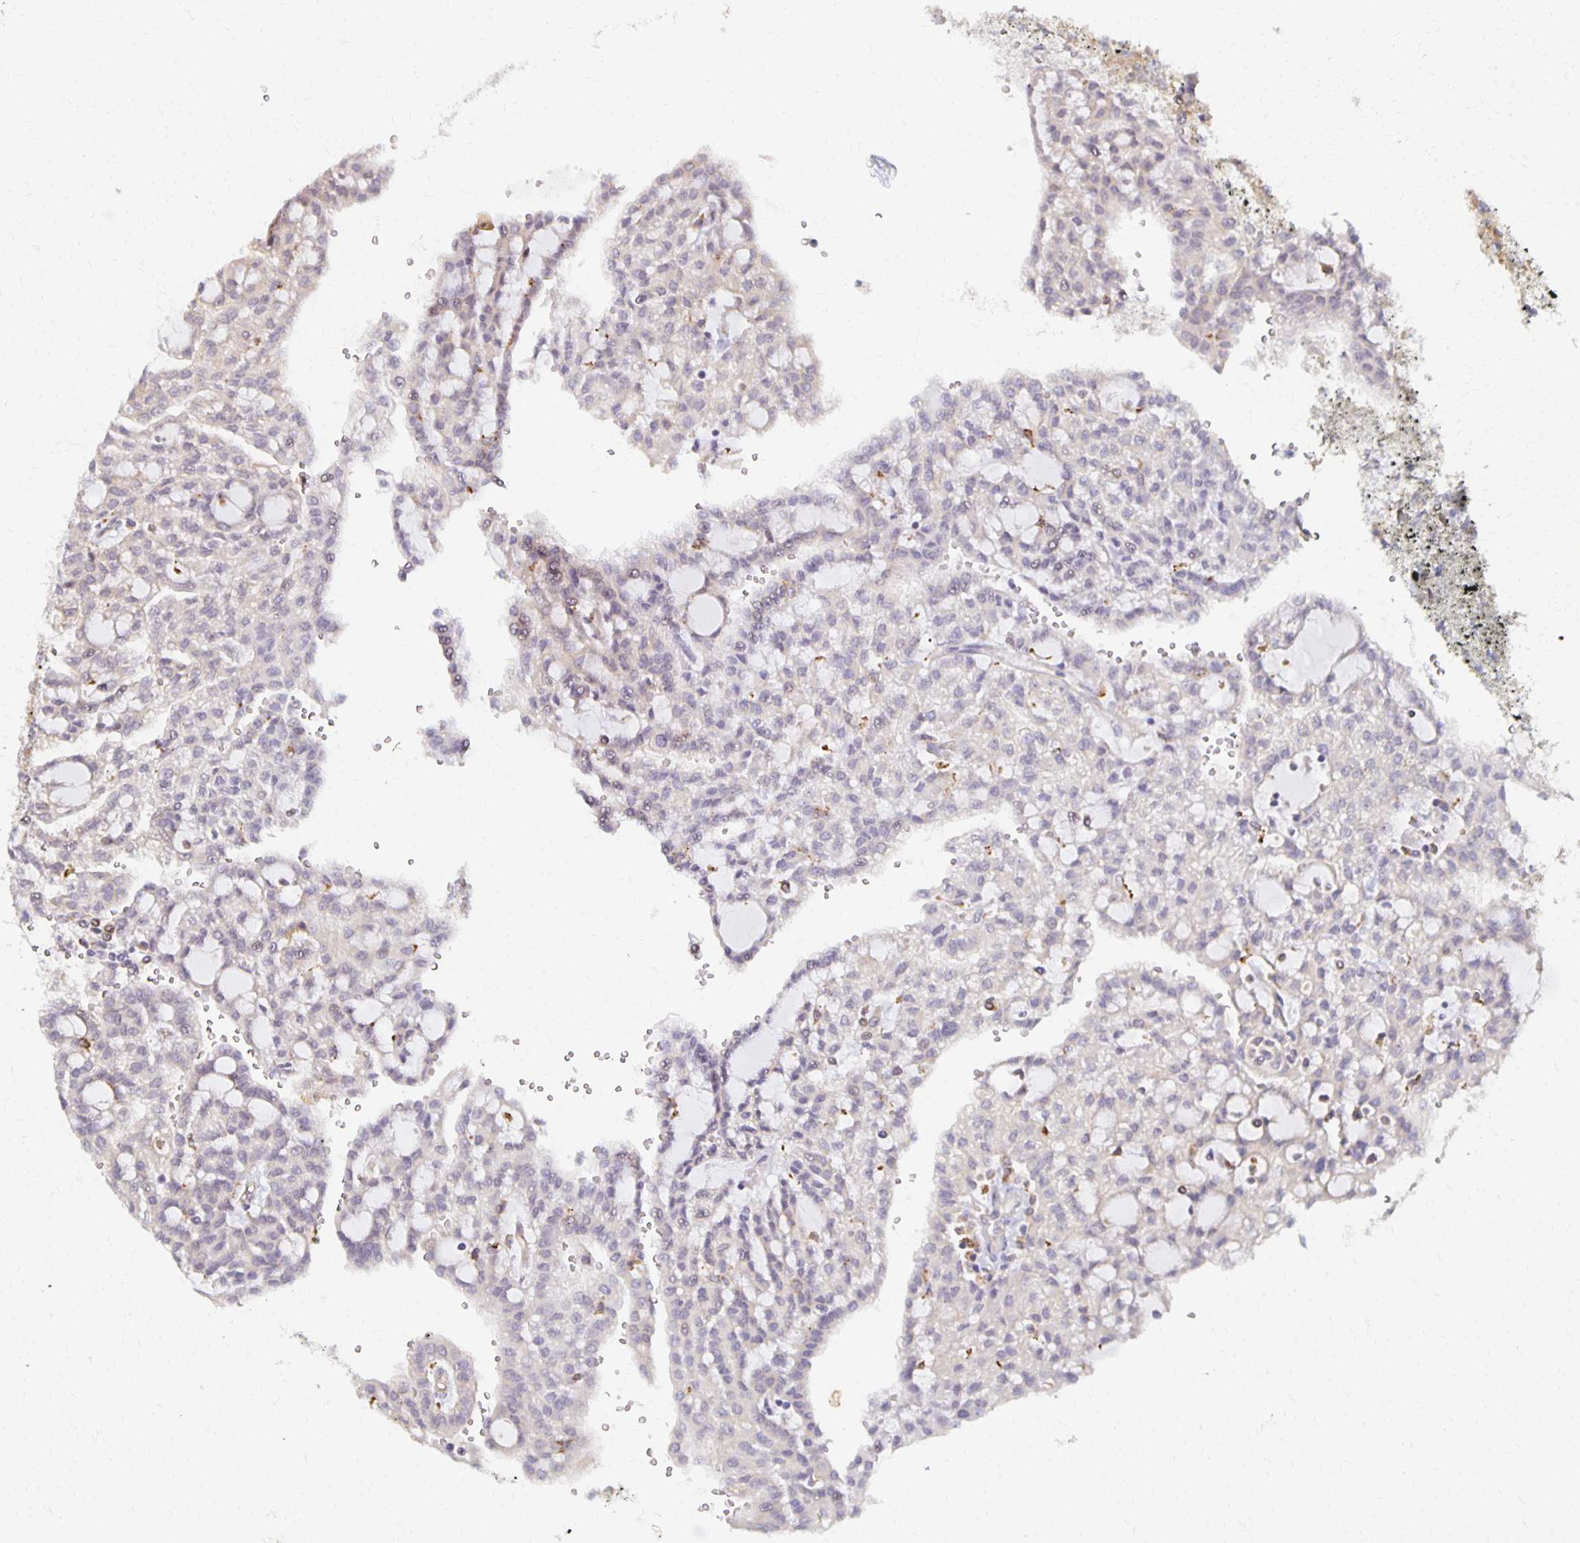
{"staining": {"intensity": "negative", "quantity": "none", "location": "none"}, "tissue": "renal cancer", "cell_type": "Tumor cells", "image_type": "cancer", "snomed": [{"axis": "morphology", "description": "Adenocarcinoma, NOS"}, {"axis": "topography", "description": "Kidney"}], "caption": "Tumor cells are negative for protein expression in human renal adenocarcinoma. (IHC, brightfield microscopy, high magnification).", "gene": "SORL1", "patient": {"sex": "male", "age": 63}}